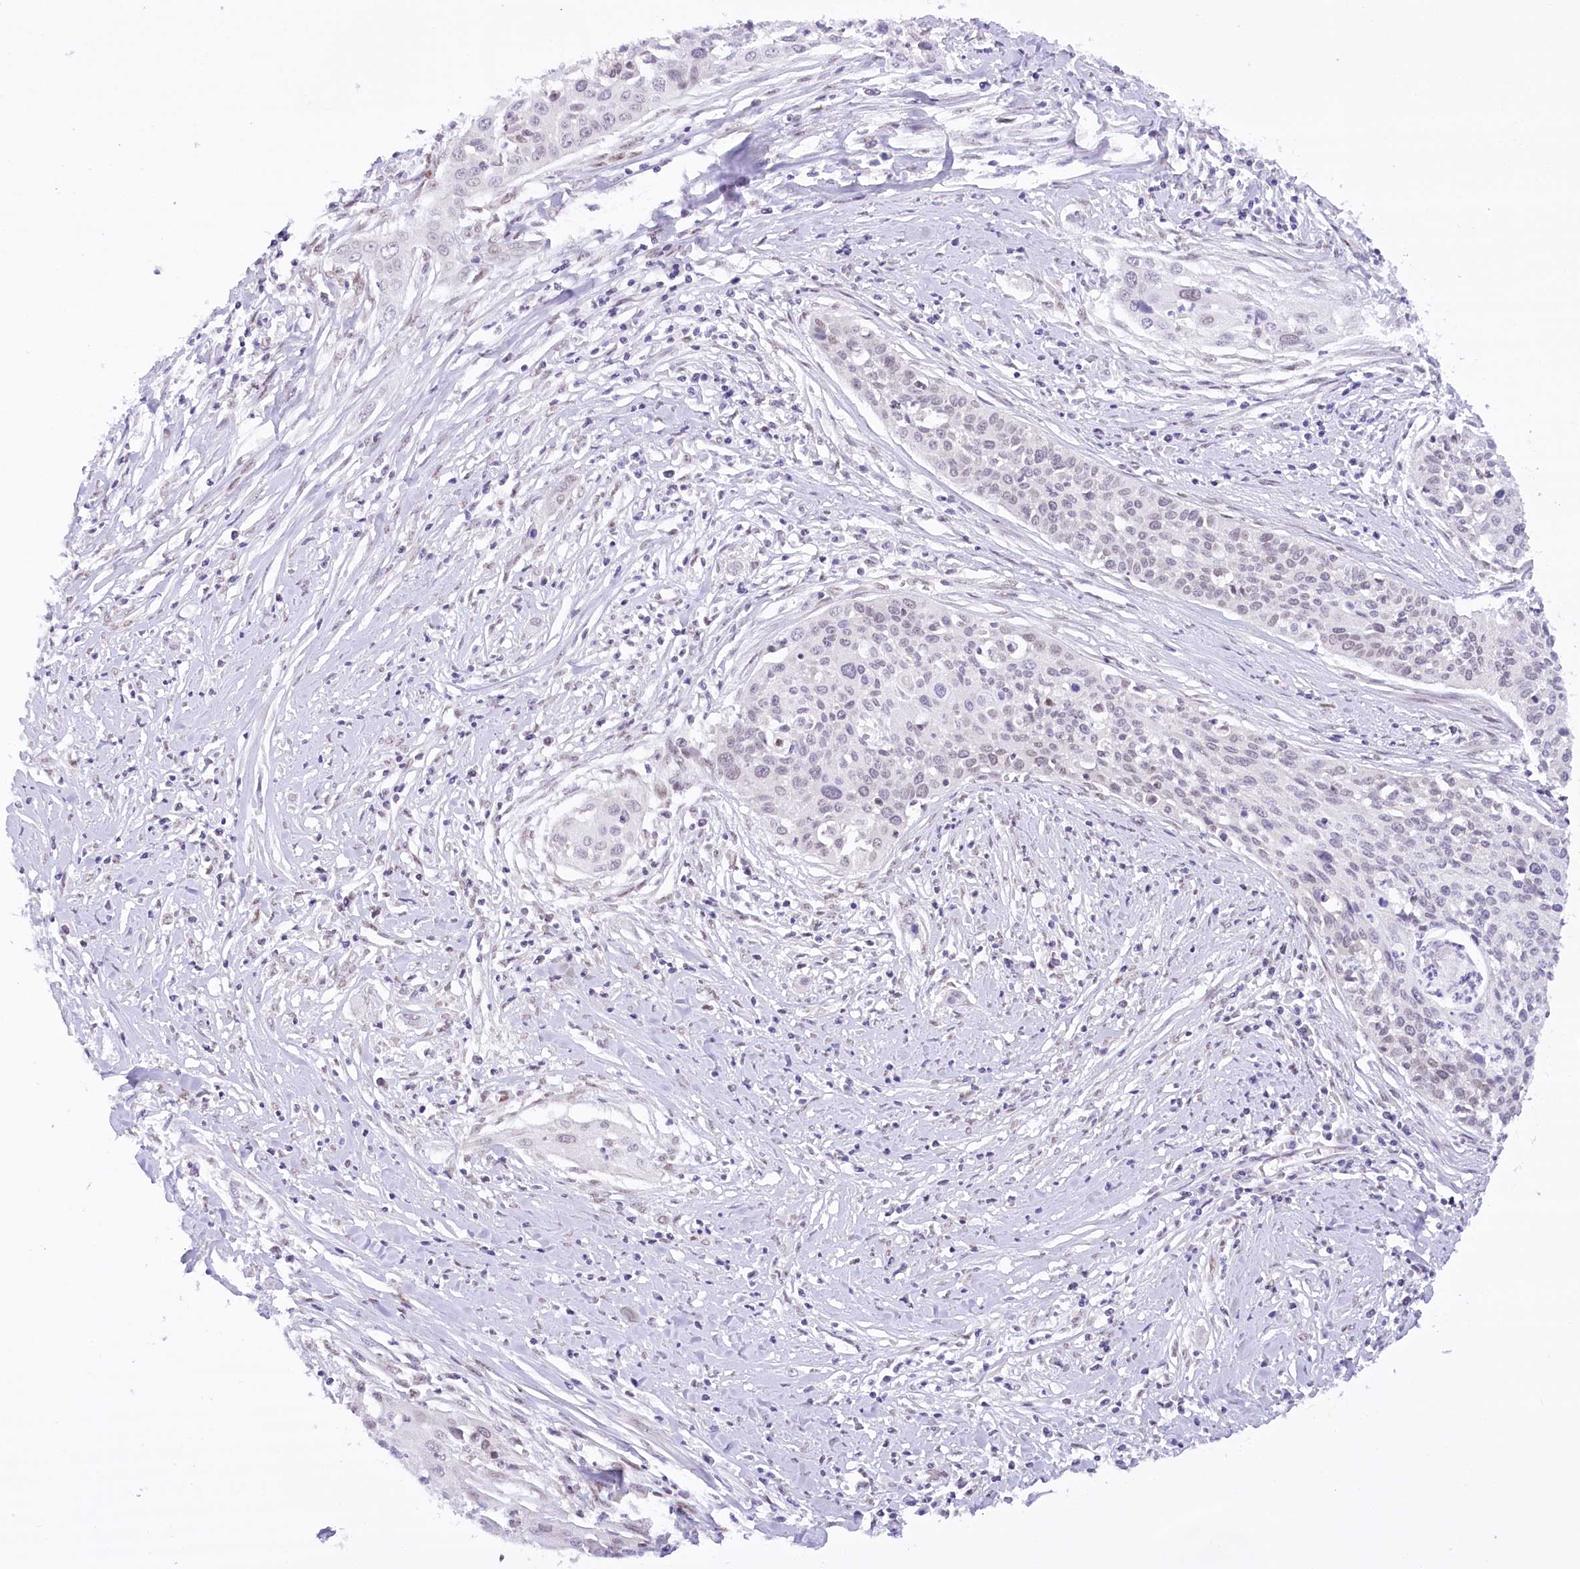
{"staining": {"intensity": "negative", "quantity": "none", "location": "none"}, "tissue": "cervical cancer", "cell_type": "Tumor cells", "image_type": "cancer", "snomed": [{"axis": "morphology", "description": "Squamous cell carcinoma, NOS"}, {"axis": "topography", "description": "Cervix"}], "caption": "Immunohistochemistry of cervical cancer (squamous cell carcinoma) shows no positivity in tumor cells. (DAB IHC with hematoxylin counter stain).", "gene": "HNRNPA0", "patient": {"sex": "female", "age": 34}}